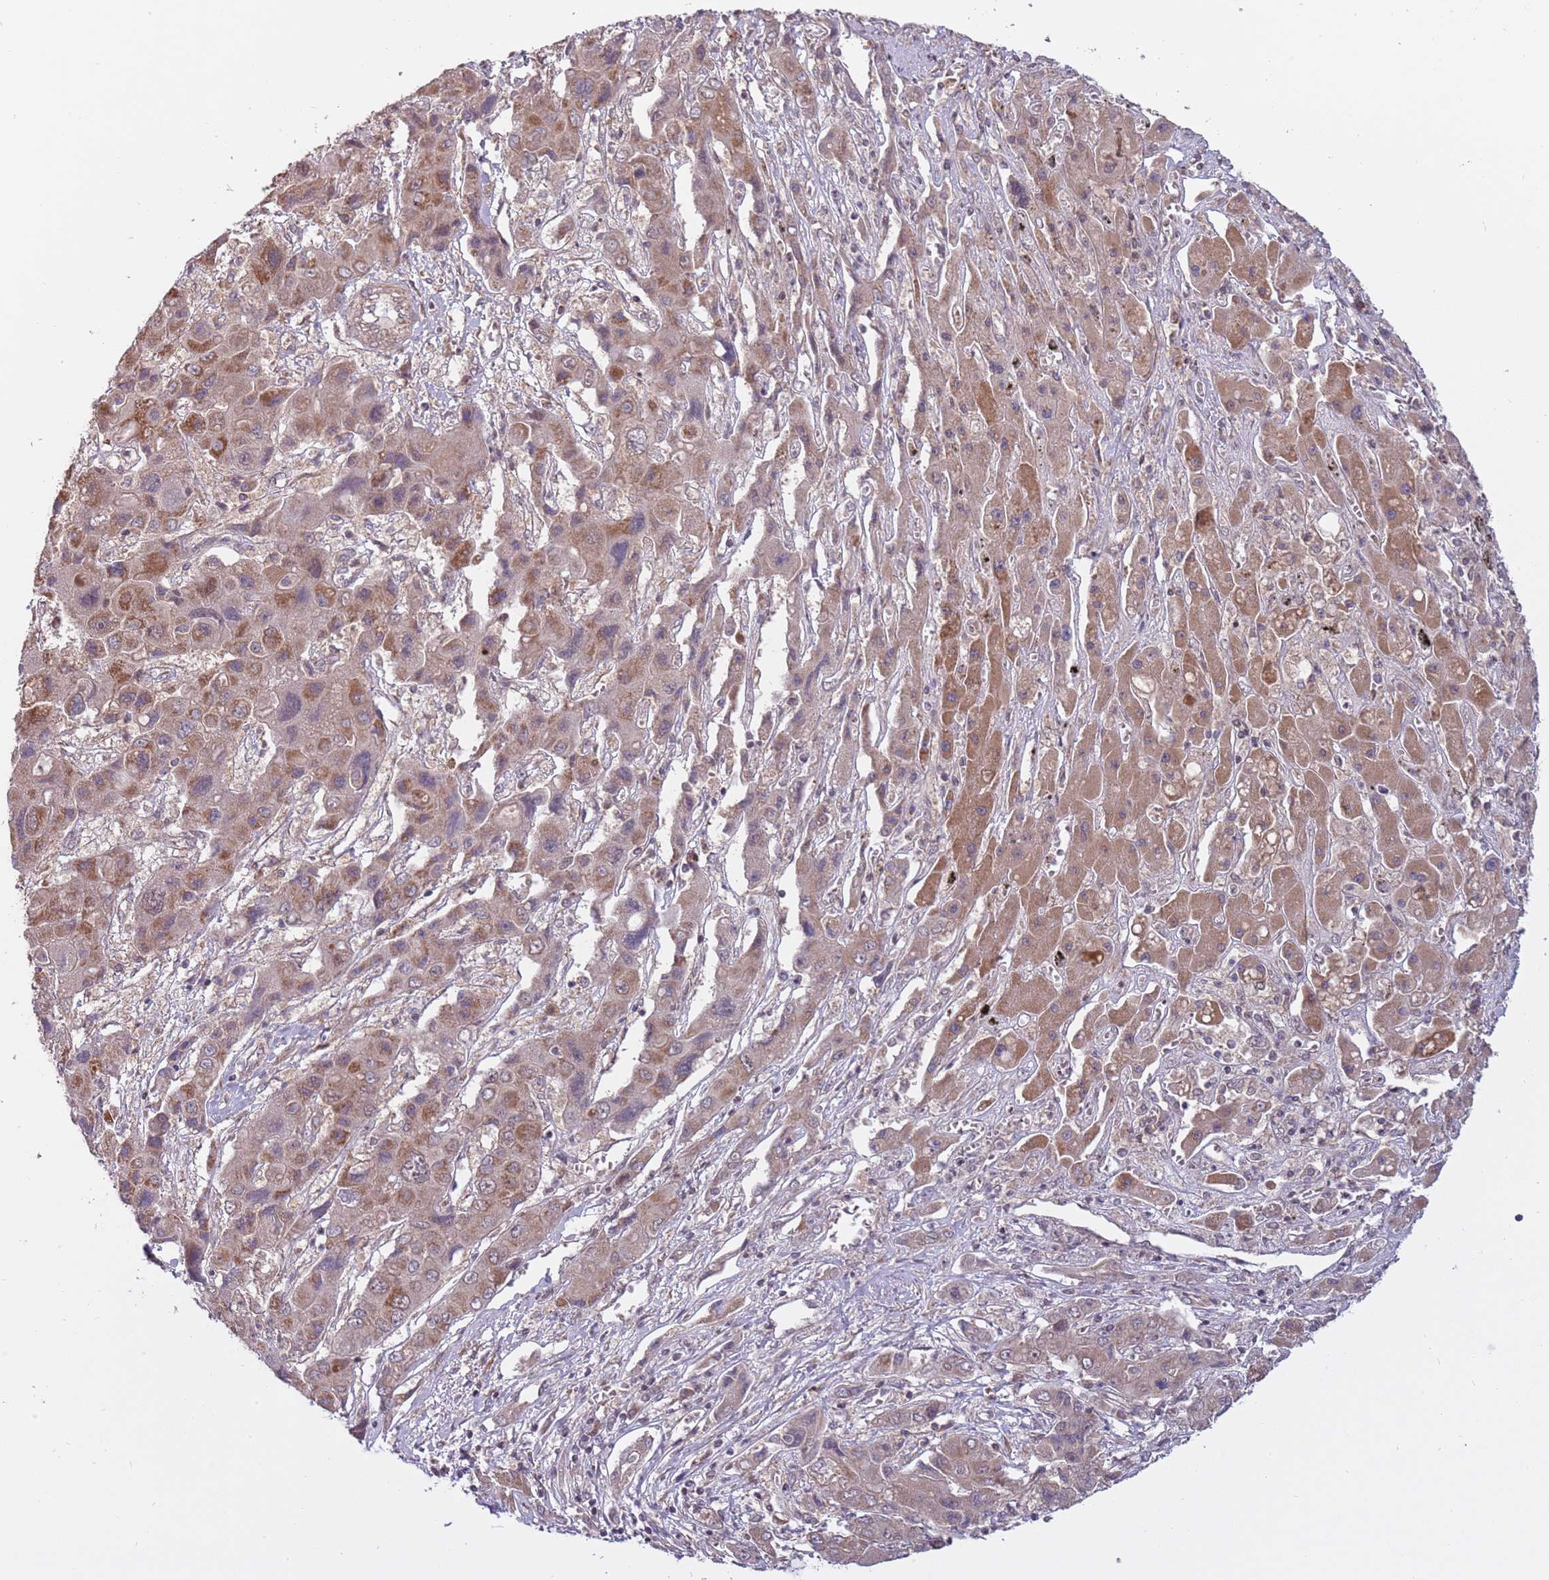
{"staining": {"intensity": "moderate", "quantity": "25%-75%", "location": "cytoplasmic/membranous"}, "tissue": "liver cancer", "cell_type": "Tumor cells", "image_type": "cancer", "snomed": [{"axis": "morphology", "description": "Cholangiocarcinoma"}, {"axis": "topography", "description": "Liver"}], "caption": "Immunohistochemical staining of liver cancer demonstrates medium levels of moderate cytoplasmic/membranous staining in about 25%-75% of tumor cells. Using DAB (3,3'-diaminobenzidine) (brown) and hematoxylin (blue) stains, captured at high magnification using brightfield microscopy.", "gene": "RNF181", "patient": {"sex": "male", "age": 67}}